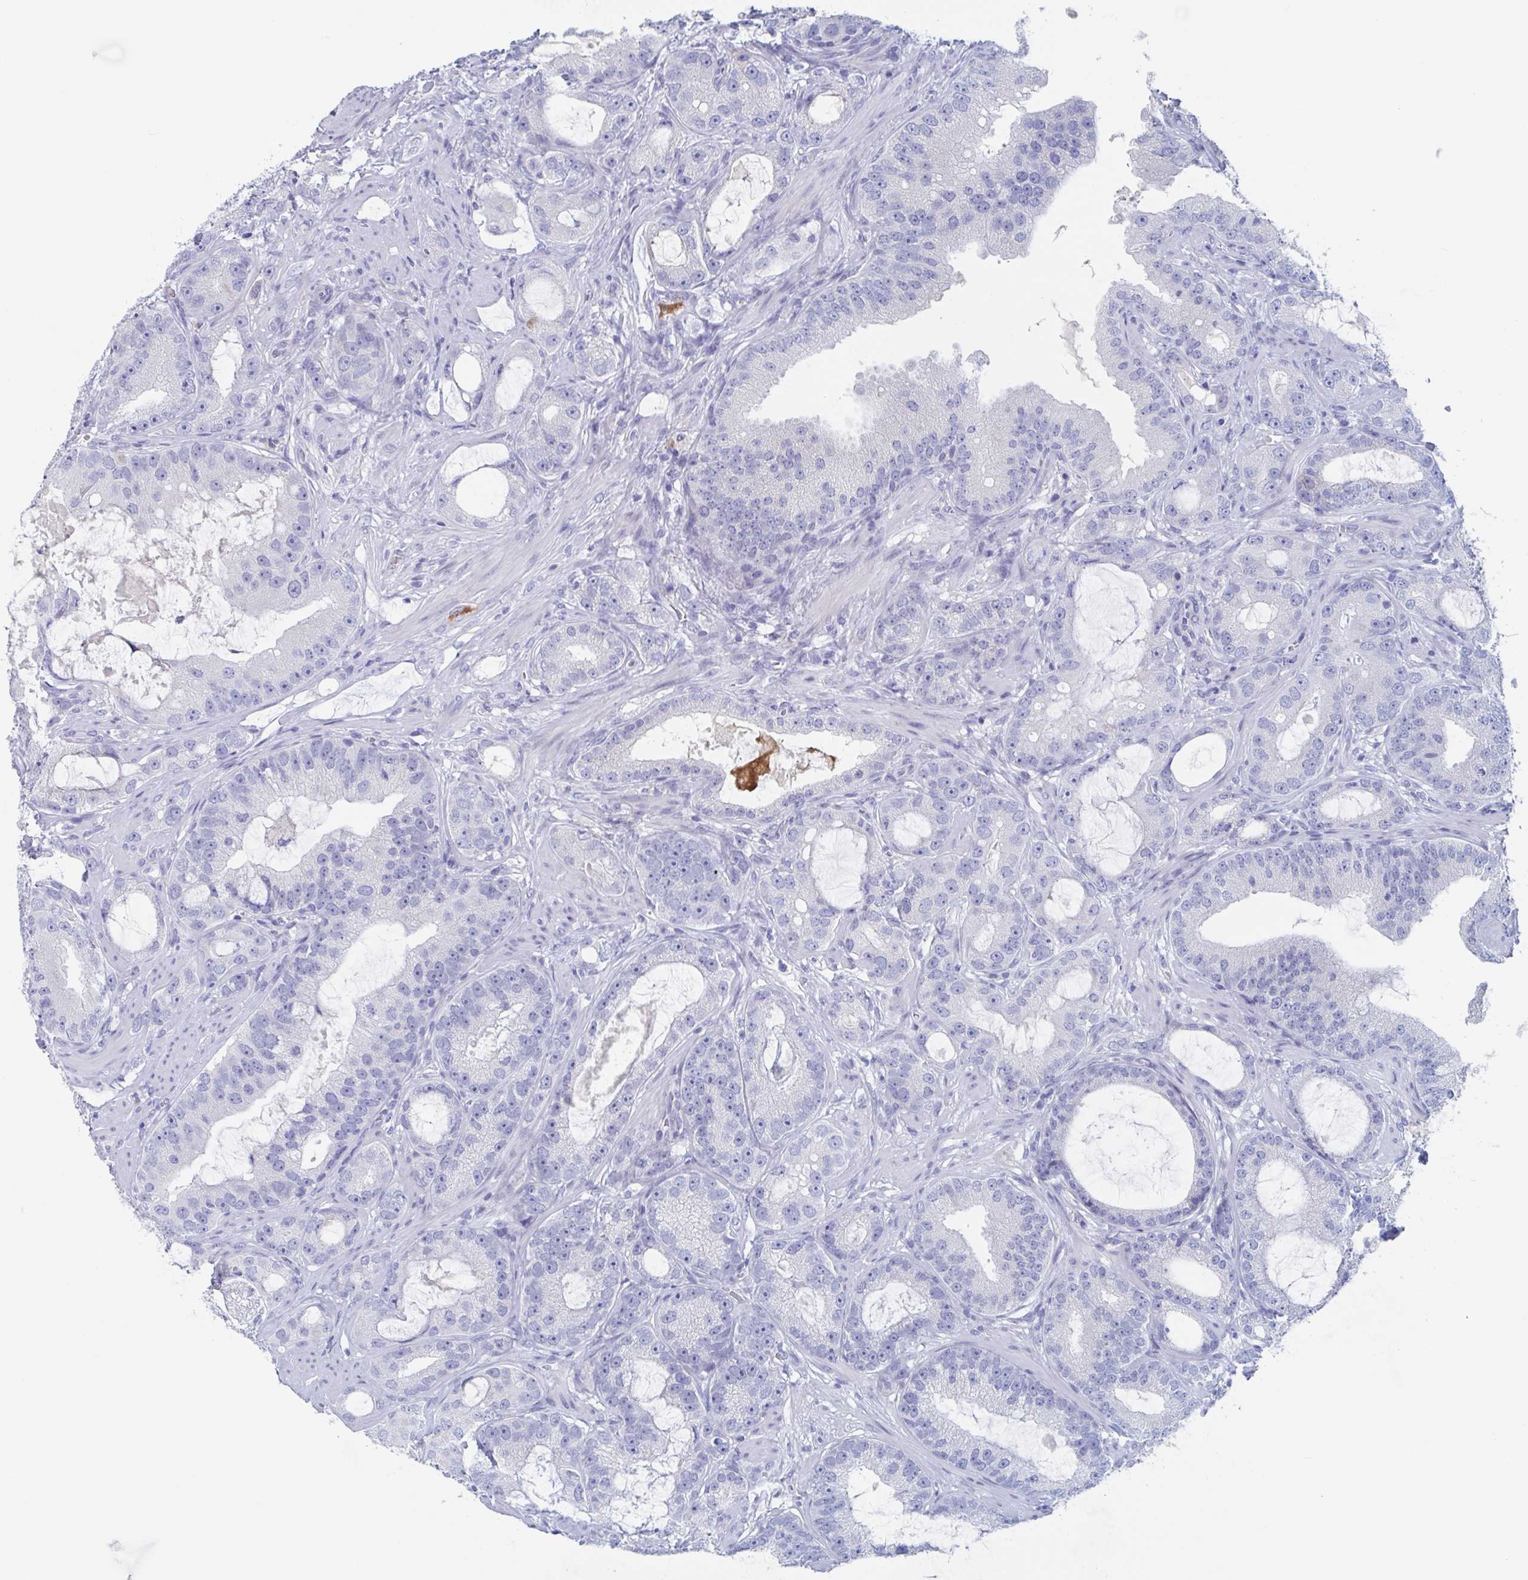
{"staining": {"intensity": "negative", "quantity": "none", "location": "none"}, "tissue": "prostate cancer", "cell_type": "Tumor cells", "image_type": "cancer", "snomed": [{"axis": "morphology", "description": "Adenocarcinoma, High grade"}, {"axis": "topography", "description": "Prostate"}], "caption": "This is a photomicrograph of immunohistochemistry staining of prostate cancer, which shows no positivity in tumor cells.", "gene": "NT5C3B", "patient": {"sex": "male", "age": 65}}